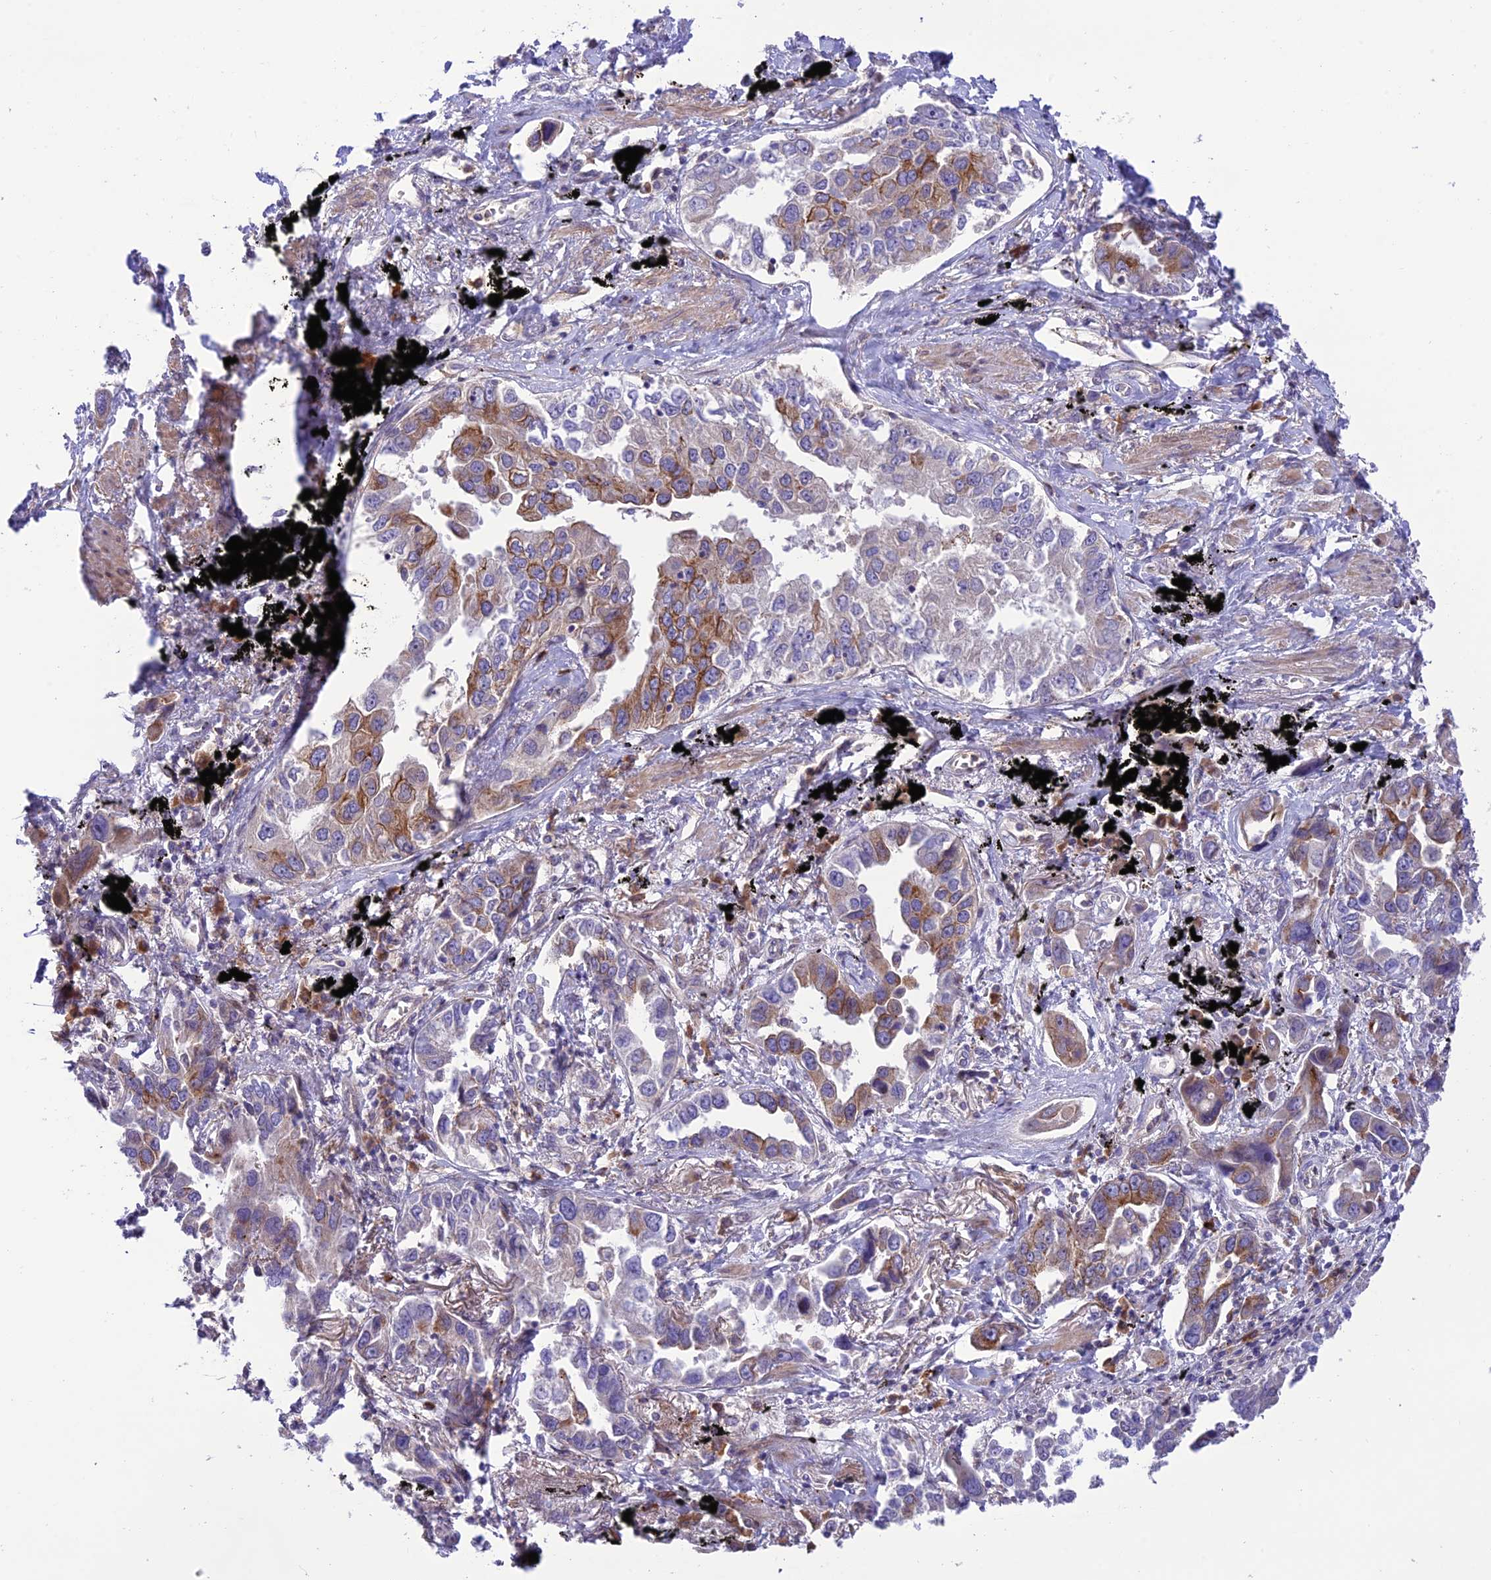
{"staining": {"intensity": "moderate", "quantity": "<25%", "location": "cytoplasmic/membranous"}, "tissue": "lung cancer", "cell_type": "Tumor cells", "image_type": "cancer", "snomed": [{"axis": "morphology", "description": "Adenocarcinoma, NOS"}, {"axis": "topography", "description": "Lung"}], "caption": "This is an image of immunohistochemistry (IHC) staining of lung cancer (adenocarcinoma), which shows moderate expression in the cytoplasmic/membranous of tumor cells.", "gene": "JMY", "patient": {"sex": "male", "age": 67}}